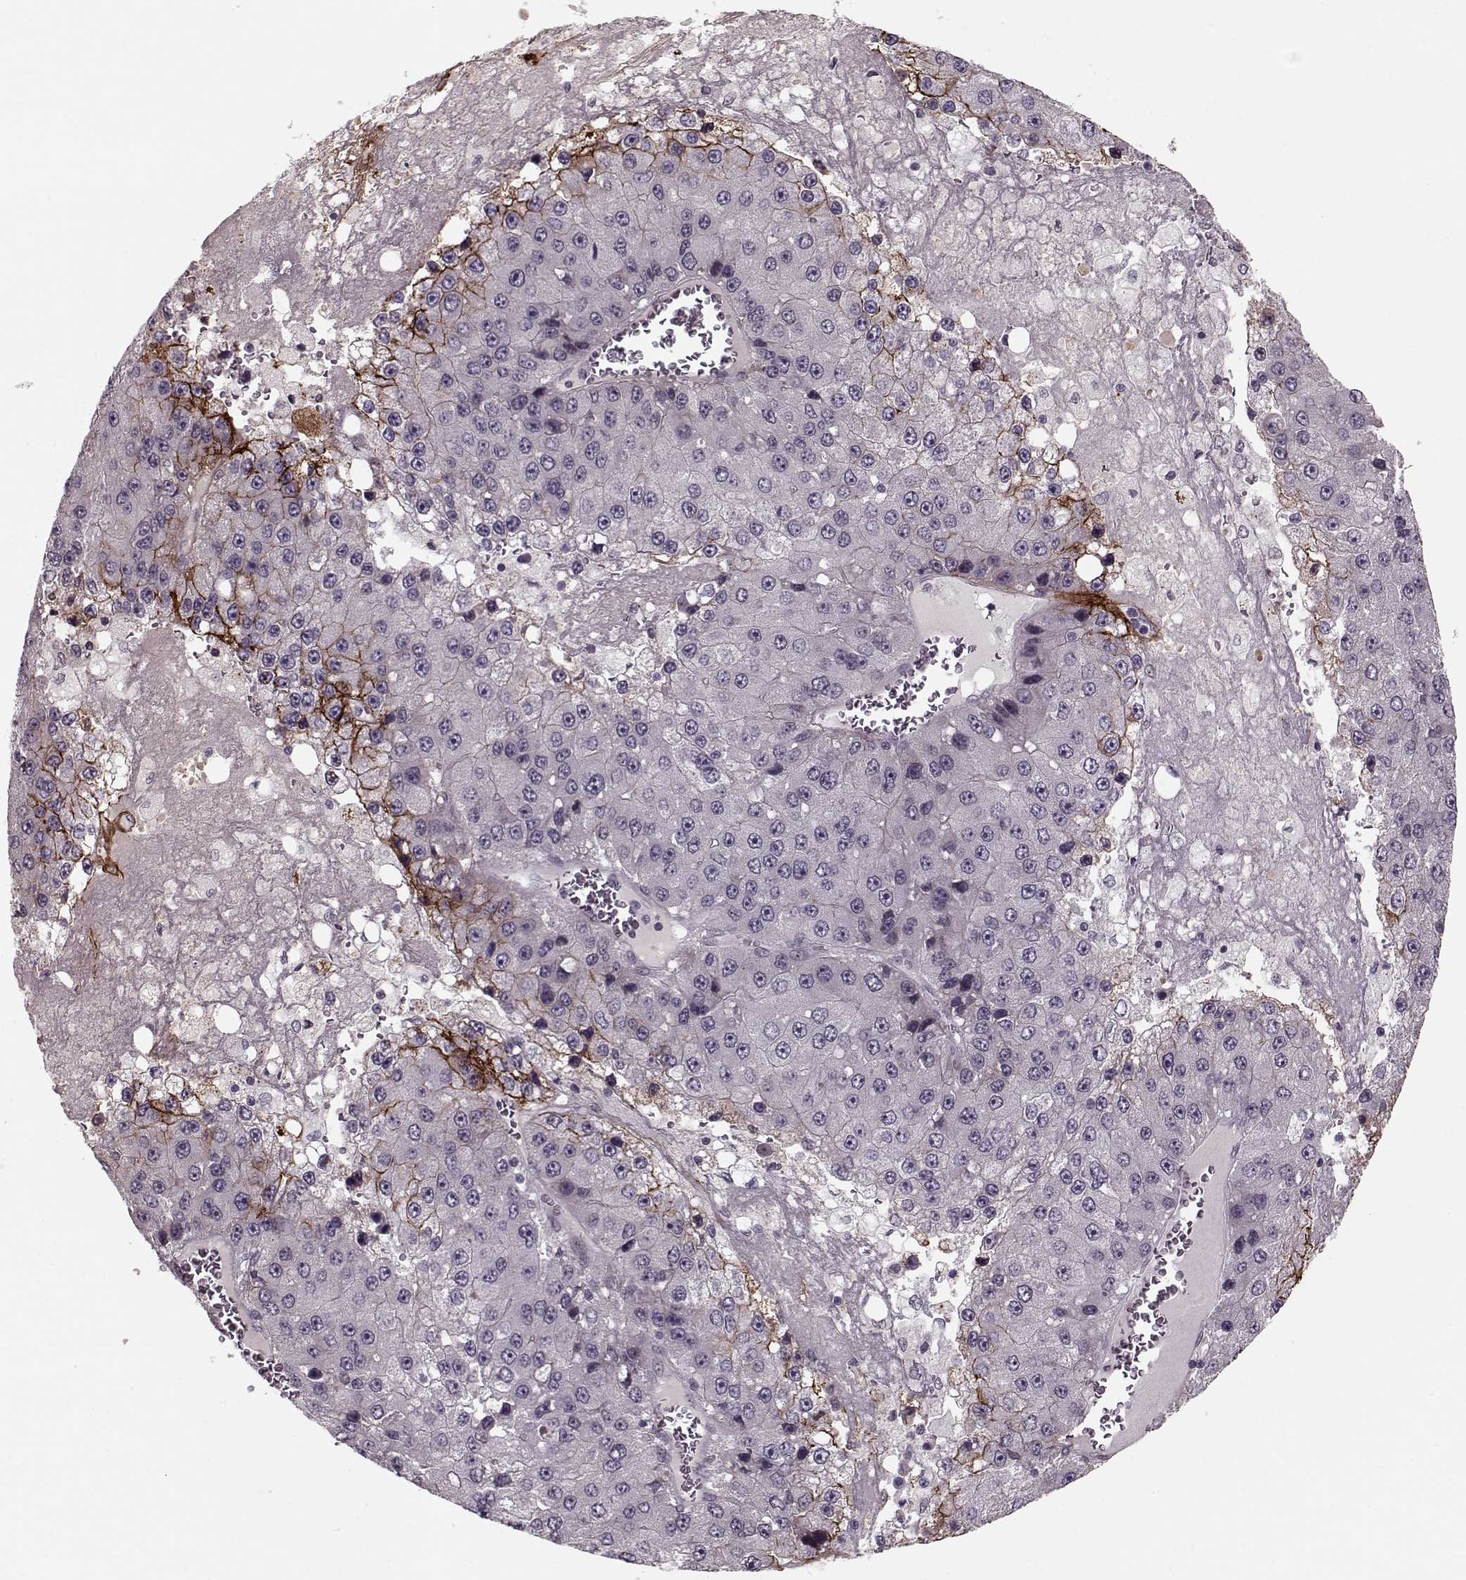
{"staining": {"intensity": "strong", "quantity": "<25%", "location": "cytoplasmic/membranous"}, "tissue": "liver cancer", "cell_type": "Tumor cells", "image_type": "cancer", "snomed": [{"axis": "morphology", "description": "Carcinoma, Hepatocellular, NOS"}, {"axis": "topography", "description": "Liver"}], "caption": "A high-resolution histopathology image shows immunohistochemistry (IHC) staining of liver cancer (hepatocellular carcinoma), which exhibits strong cytoplasmic/membranous expression in about <25% of tumor cells.", "gene": "DNAI3", "patient": {"sex": "female", "age": 73}}